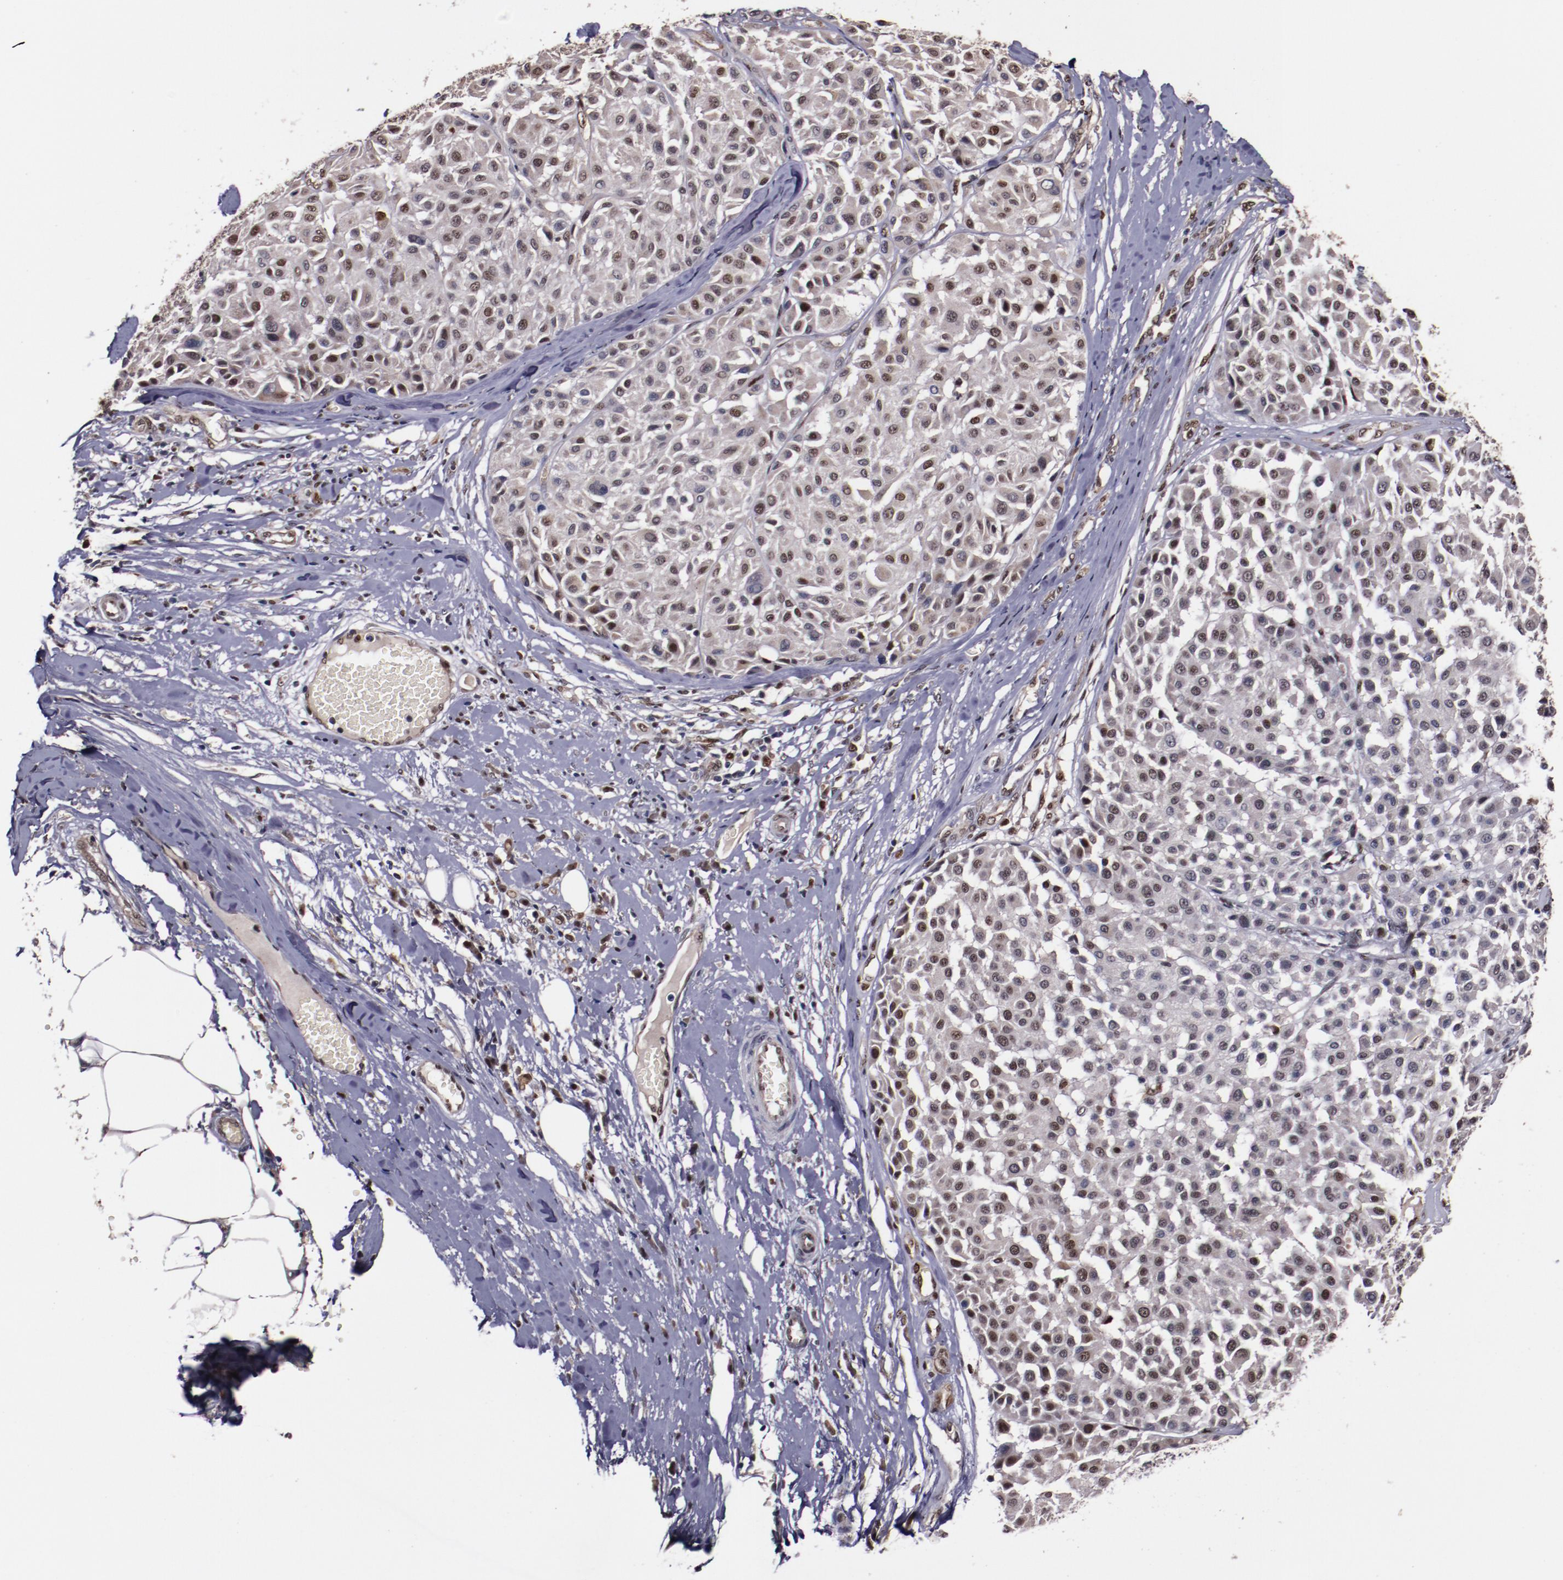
{"staining": {"intensity": "moderate", "quantity": "25%-75%", "location": "nuclear"}, "tissue": "melanoma", "cell_type": "Tumor cells", "image_type": "cancer", "snomed": [{"axis": "morphology", "description": "Malignant melanoma, Metastatic site"}, {"axis": "topography", "description": "Soft tissue"}], "caption": "Human malignant melanoma (metastatic site) stained for a protein (brown) reveals moderate nuclear positive staining in about 25%-75% of tumor cells.", "gene": "CHEK2", "patient": {"sex": "male", "age": 41}}